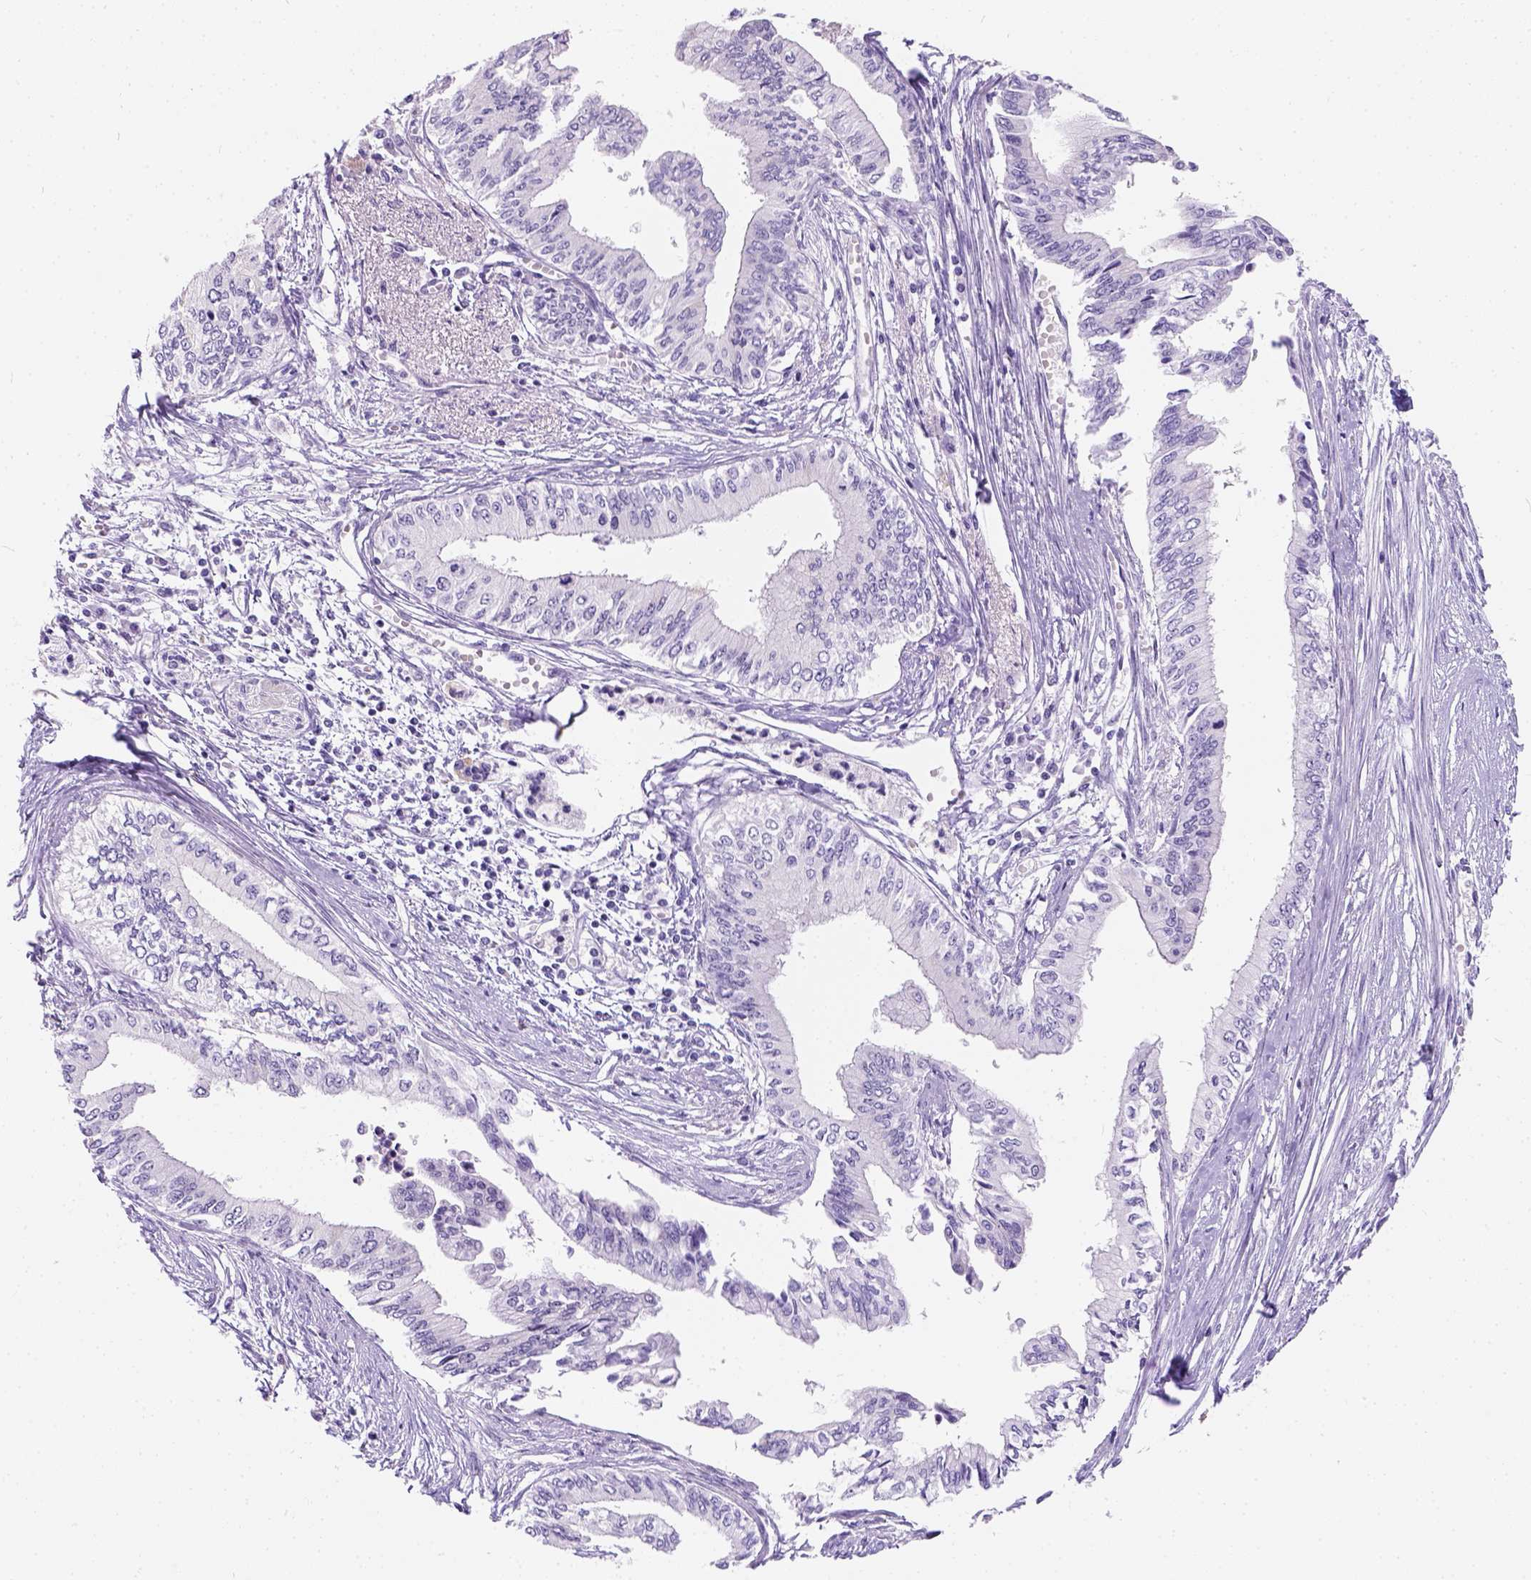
{"staining": {"intensity": "negative", "quantity": "none", "location": "none"}, "tissue": "pancreatic cancer", "cell_type": "Tumor cells", "image_type": "cancer", "snomed": [{"axis": "morphology", "description": "Adenocarcinoma, NOS"}, {"axis": "topography", "description": "Pancreas"}], "caption": "An IHC photomicrograph of pancreatic cancer (adenocarcinoma) is shown. There is no staining in tumor cells of pancreatic cancer (adenocarcinoma).", "gene": "PHF7", "patient": {"sex": "female", "age": 61}}